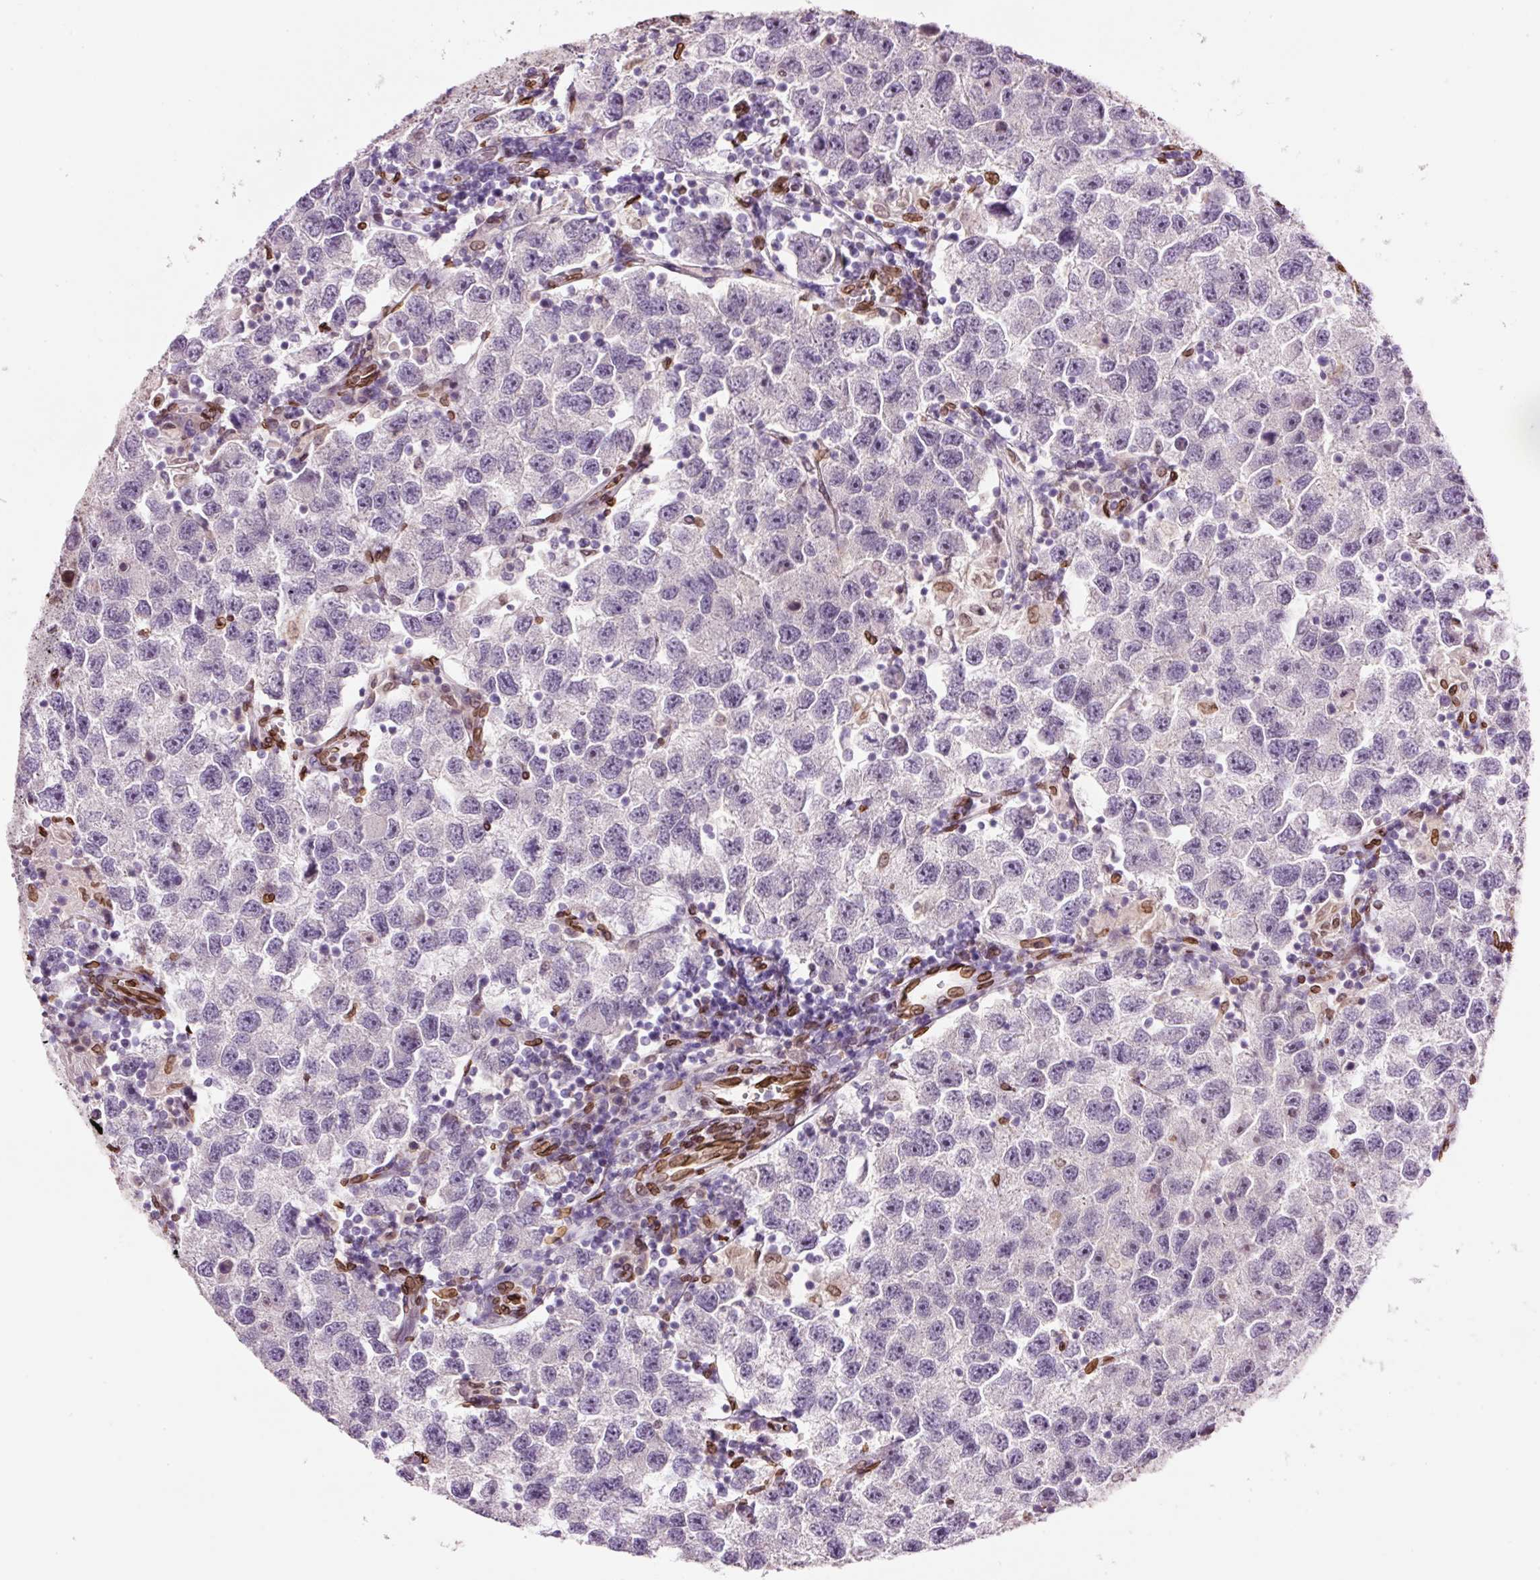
{"staining": {"intensity": "negative", "quantity": "none", "location": "none"}, "tissue": "testis cancer", "cell_type": "Tumor cells", "image_type": "cancer", "snomed": [{"axis": "morphology", "description": "Seminoma, NOS"}, {"axis": "topography", "description": "Testis"}], "caption": "This image is of seminoma (testis) stained with IHC to label a protein in brown with the nuclei are counter-stained blue. There is no positivity in tumor cells.", "gene": "ZNF224", "patient": {"sex": "male", "age": 26}}